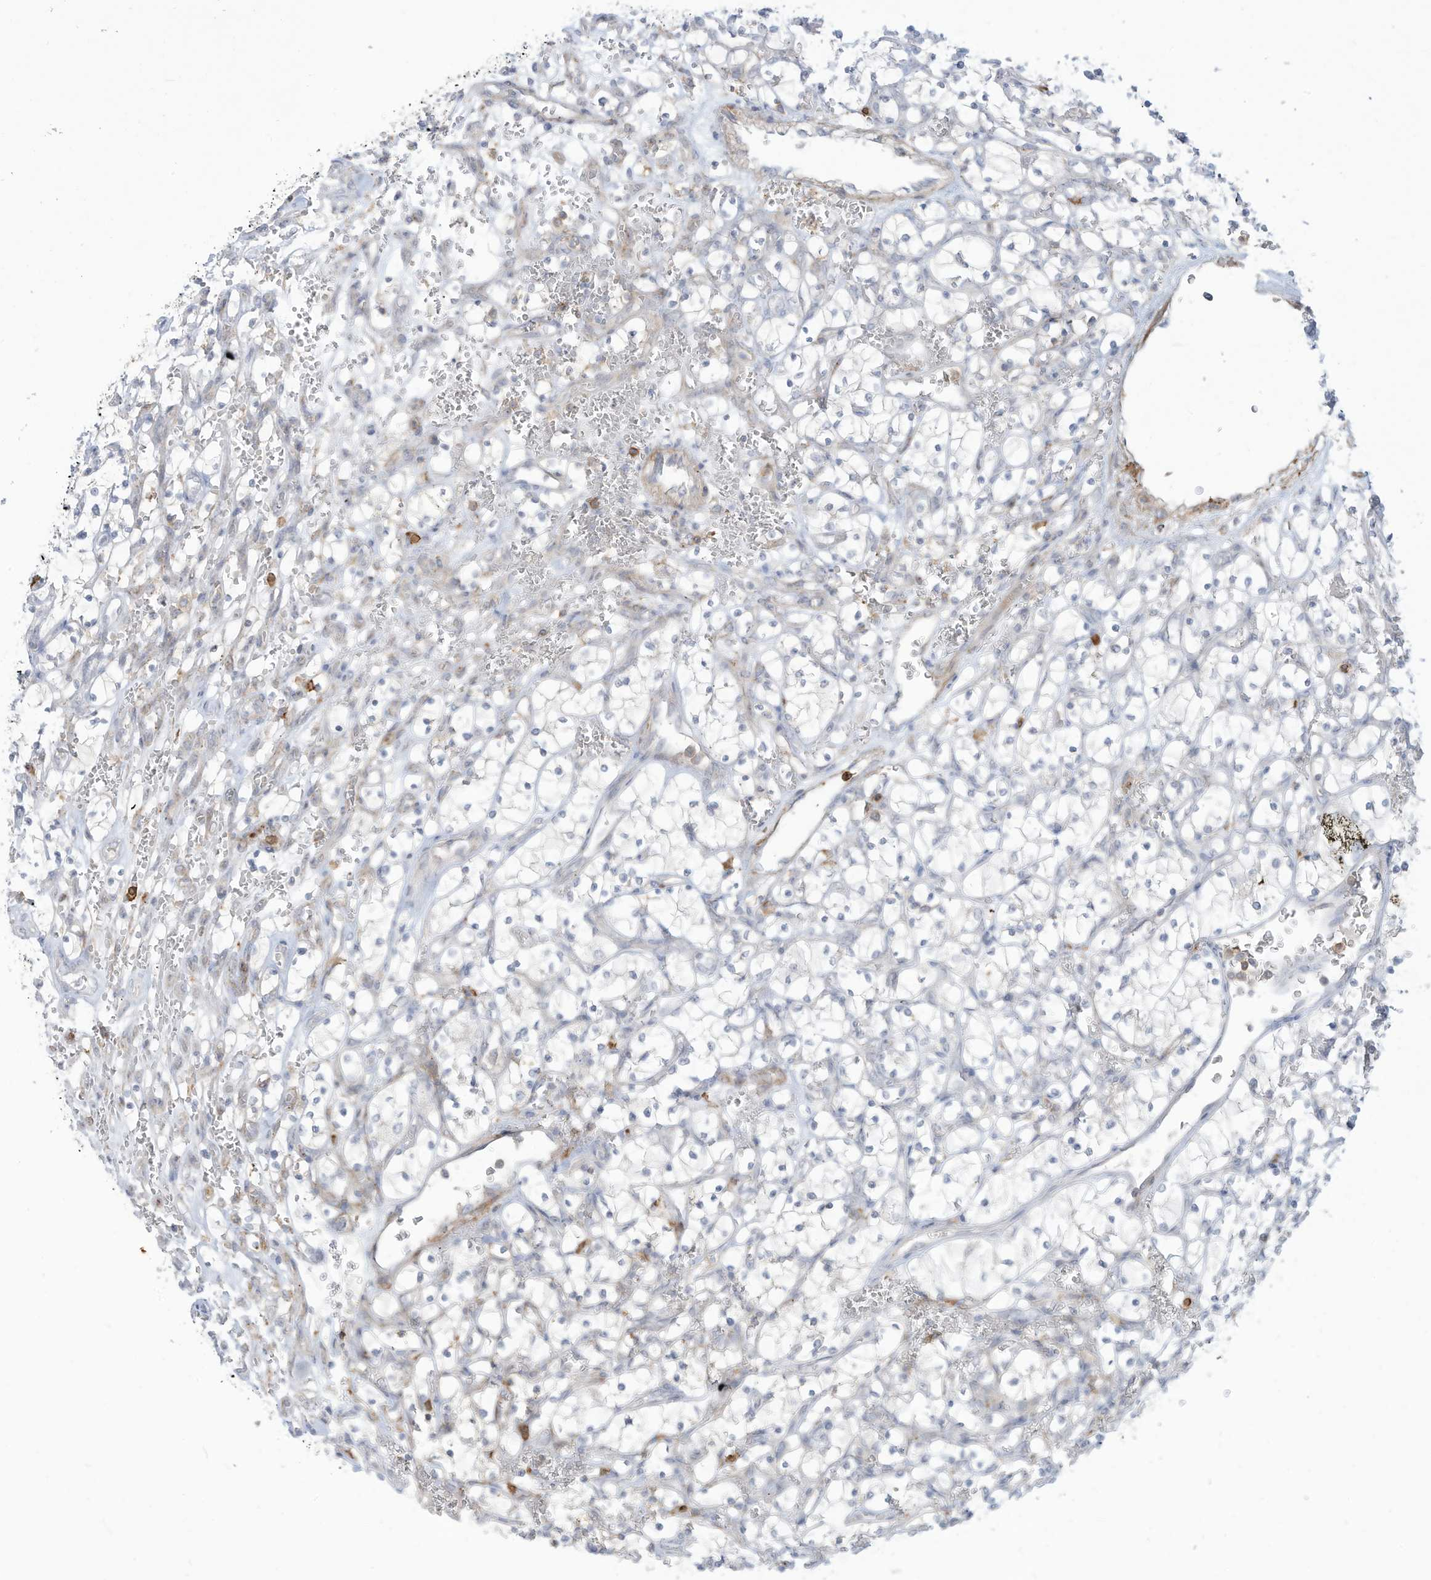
{"staining": {"intensity": "negative", "quantity": "none", "location": "none"}, "tissue": "renal cancer", "cell_type": "Tumor cells", "image_type": "cancer", "snomed": [{"axis": "morphology", "description": "Adenocarcinoma, NOS"}, {"axis": "topography", "description": "Kidney"}], "caption": "Adenocarcinoma (renal) was stained to show a protein in brown. There is no significant expression in tumor cells.", "gene": "NOTO", "patient": {"sex": "female", "age": 69}}